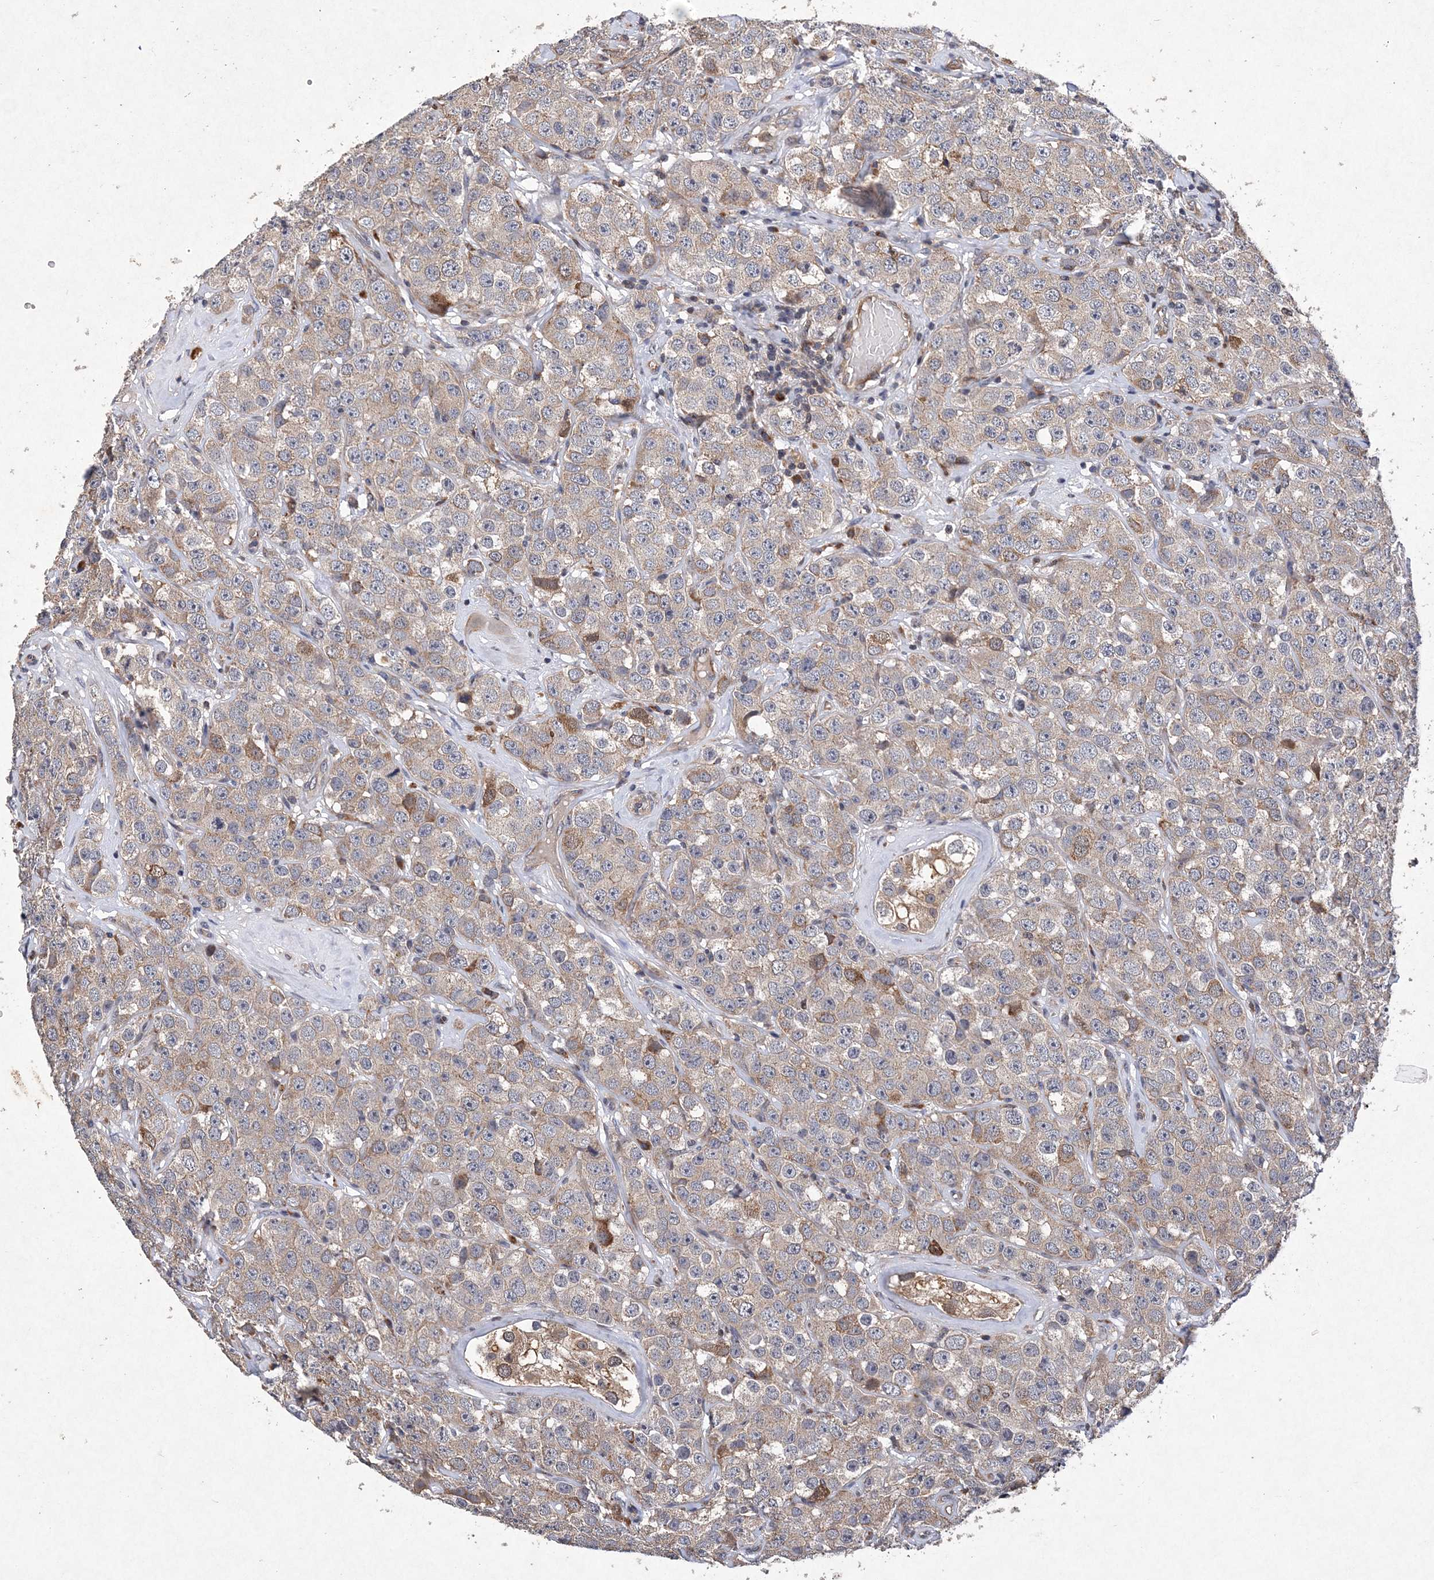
{"staining": {"intensity": "moderate", "quantity": "<25%", "location": "cytoplasmic/membranous"}, "tissue": "testis cancer", "cell_type": "Tumor cells", "image_type": "cancer", "snomed": [{"axis": "morphology", "description": "Seminoma, NOS"}, {"axis": "topography", "description": "Testis"}], "caption": "An image showing moderate cytoplasmic/membranous positivity in about <25% of tumor cells in testis cancer (seminoma), as visualized by brown immunohistochemical staining.", "gene": "PROSER1", "patient": {"sex": "male", "age": 28}}